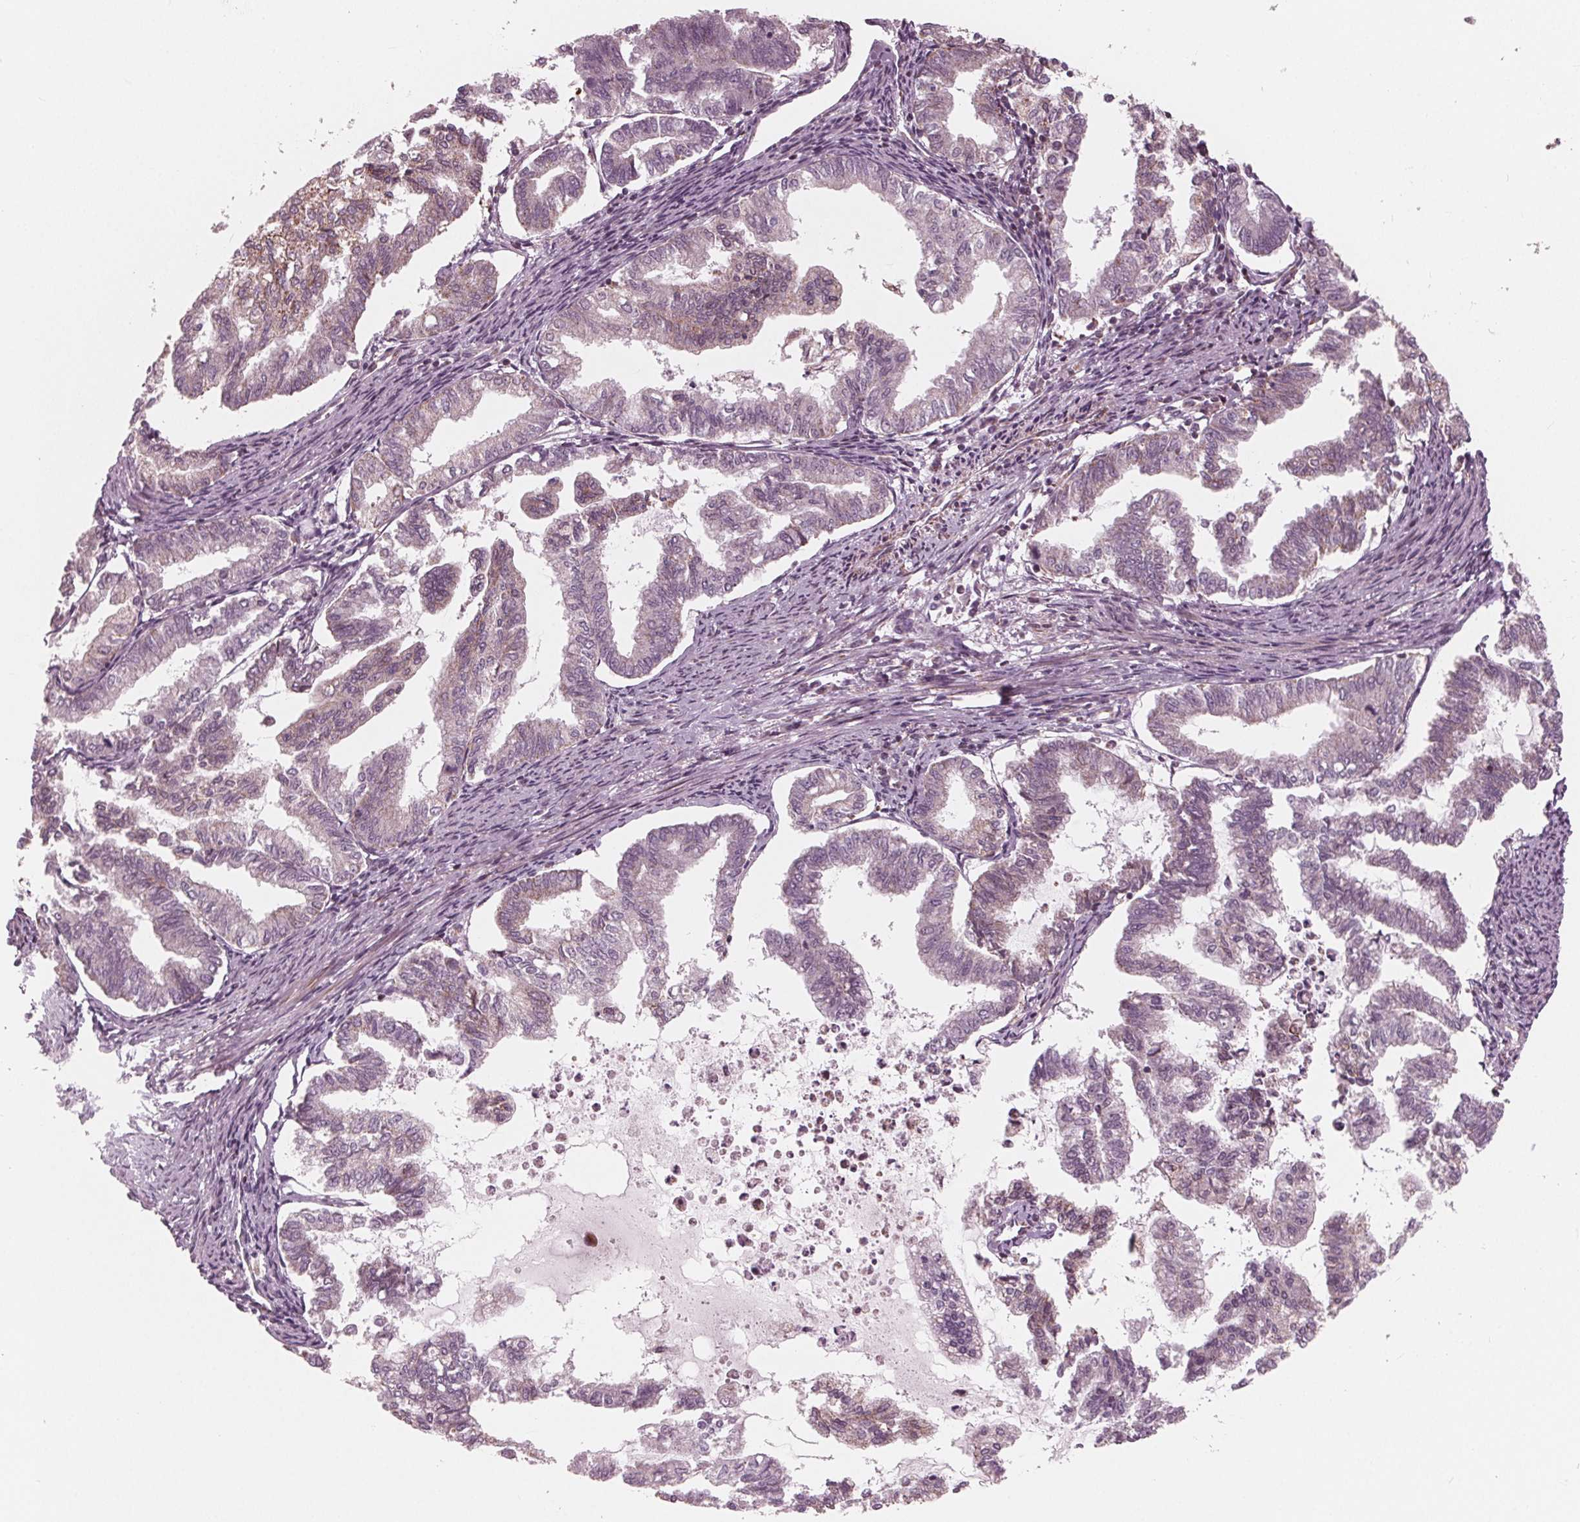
{"staining": {"intensity": "weak", "quantity": "<25%", "location": "cytoplasmic/membranous"}, "tissue": "endometrial cancer", "cell_type": "Tumor cells", "image_type": "cancer", "snomed": [{"axis": "morphology", "description": "Adenocarcinoma, NOS"}, {"axis": "topography", "description": "Endometrium"}], "caption": "The image demonstrates no staining of tumor cells in endometrial adenocarcinoma. (DAB (3,3'-diaminobenzidine) immunohistochemistry visualized using brightfield microscopy, high magnification).", "gene": "DCAF4L2", "patient": {"sex": "female", "age": 79}}